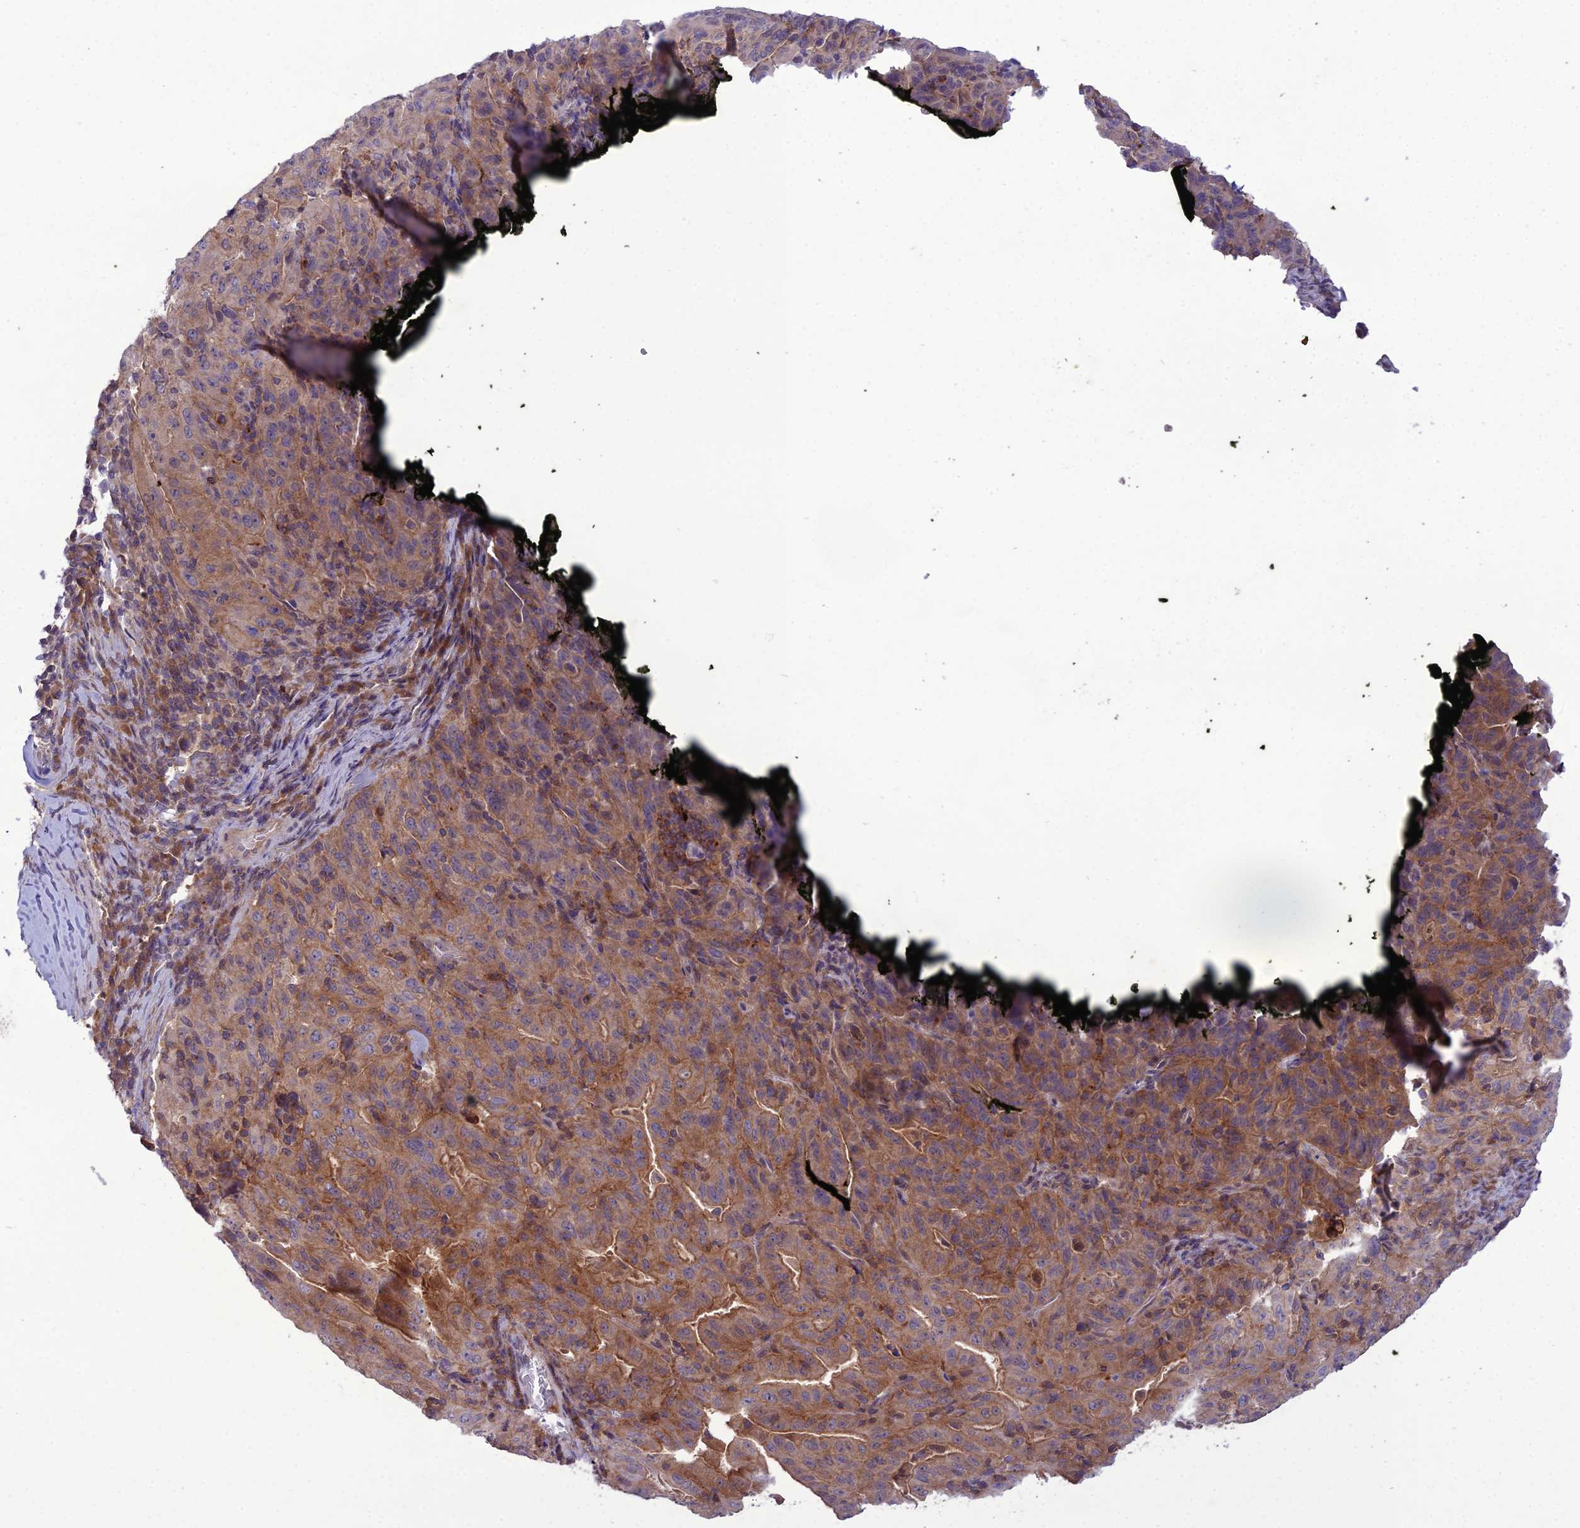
{"staining": {"intensity": "moderate", "quantity": "25%-75%", "location": "cytoplasmic/membranous"}, "tissue": "pancreatic cancer", "cell_type": "Tumor cells", "image_type": "cancer", "snomed": [{"axis": "morphology", "description": "Adenocarcinoma, NOS"}, {"axis": "topography", "description": "Pancreas"}], "caption": "The micrograph exhibits staining of adenocarcinoma (pancreatic), revealing moderate cytoplasmic/membranous protein positivity (brown color) within tumor cells.", "gene": "GDF6", "patient": {"sex": "male", "age": 63}}